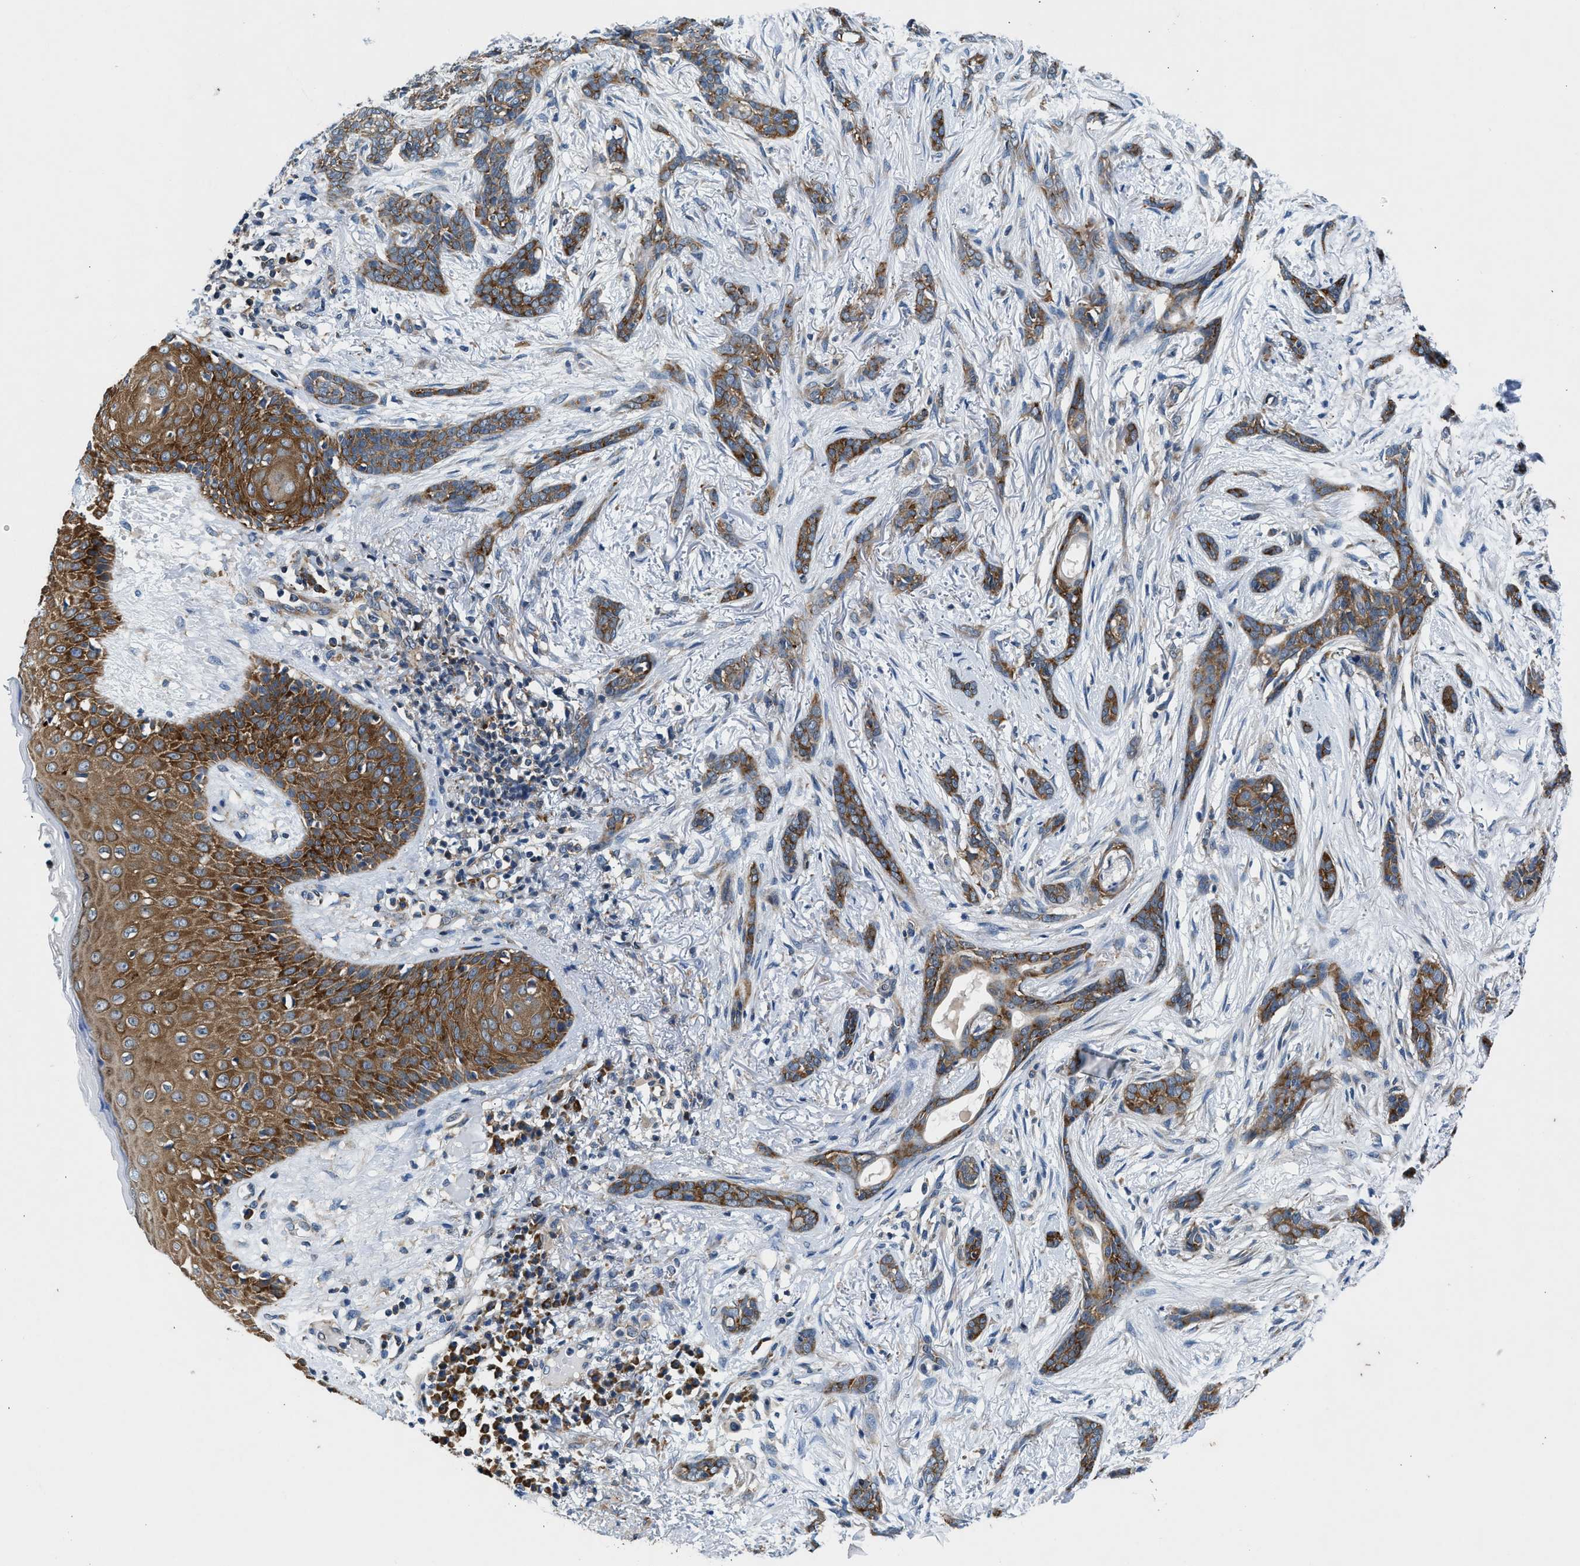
{"staining": {"intensity": "moderate", "quantity": ">75%", "location": "cytoplasmic/membranous"}, "tissue": "skin cancer", "cell_type": "Tumor cells", "image_type": "cancer", "snomed": [{"axis": "morphology", "description": "Basal cell carcinoma"}, {"axis": "morphology", "description": "Adnexal tumor, benign"}, {"axis": "topography", "description": "Skin"}], "caption": "DAB immunohistochemical staining of skin benign adnexal tumor displays moderate cytoplasmic/membranous protein staining in approximately >75% of tumor cells.", "gene": "PA2G4", "patient": {"sex": "female", "age": 42}}